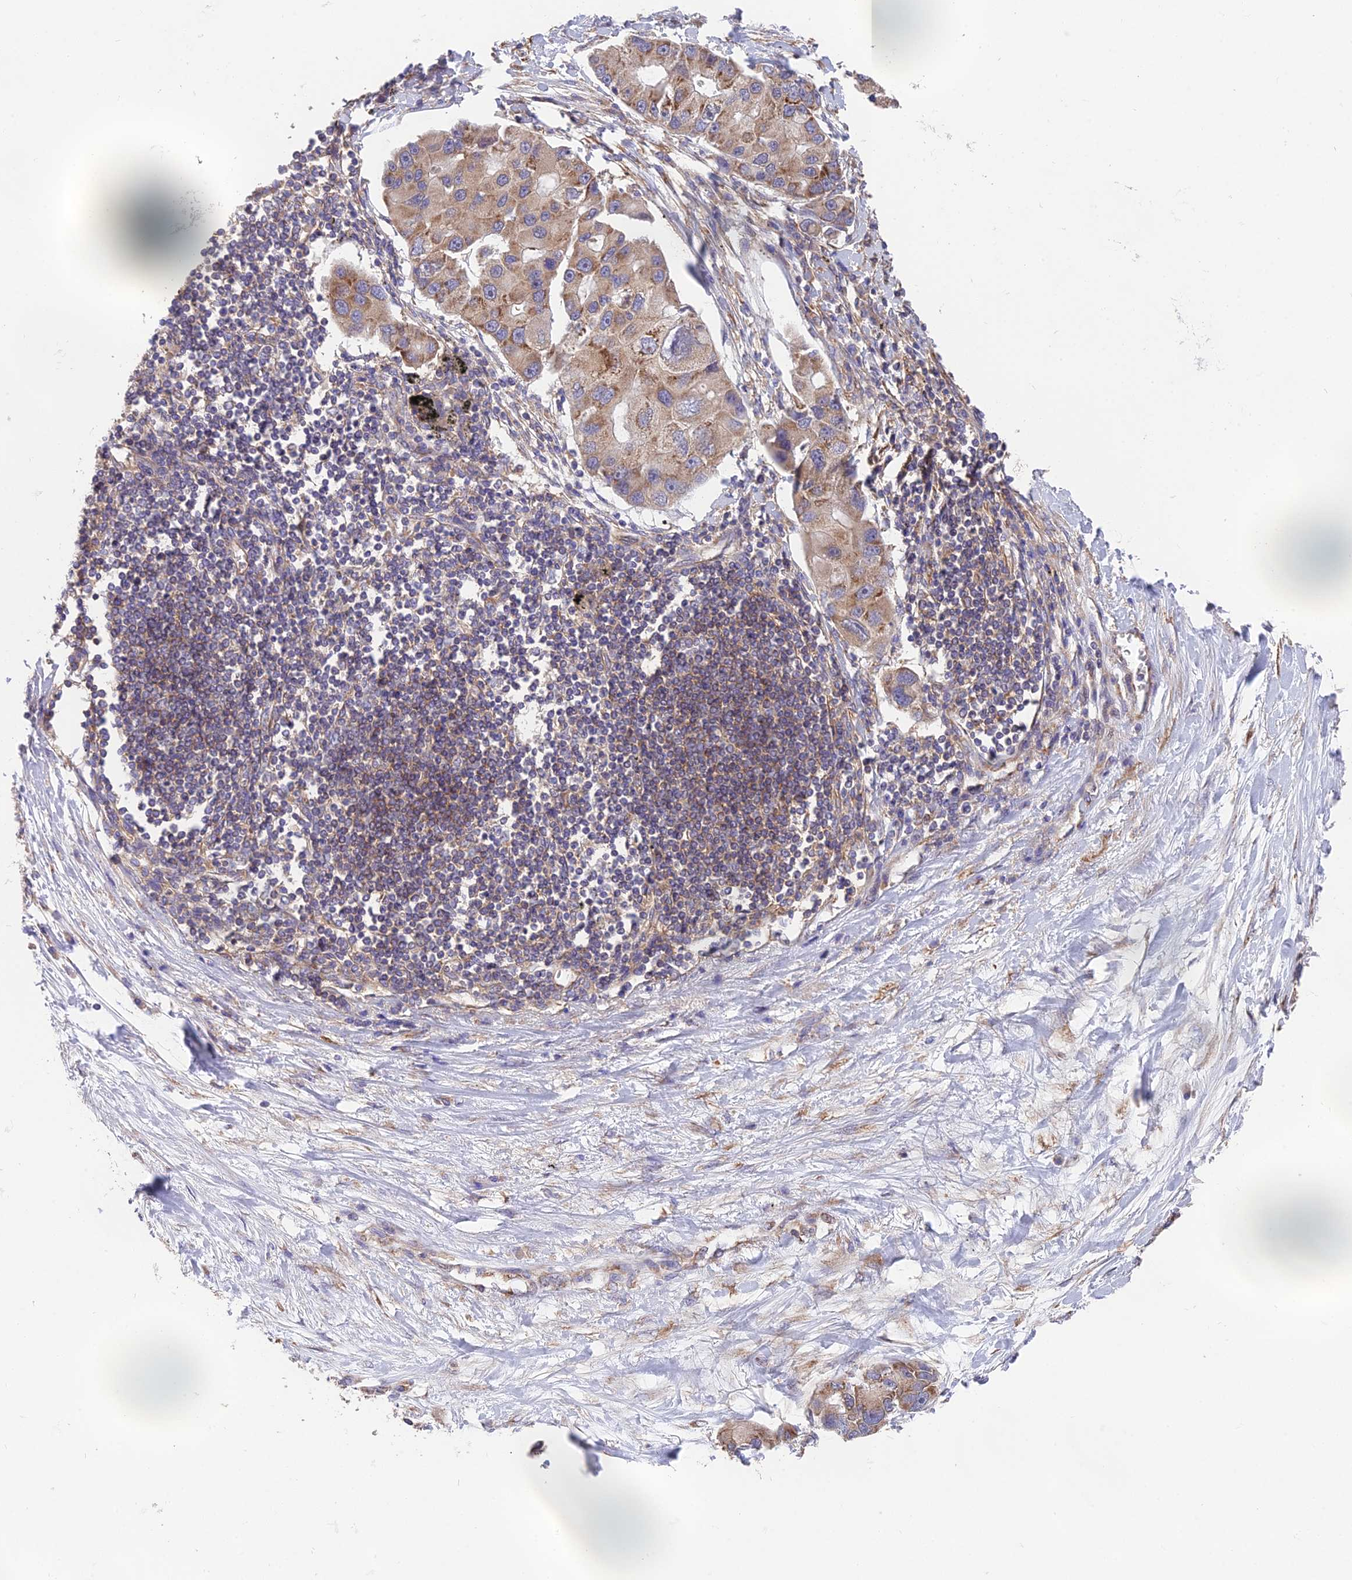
{"staining": {"intensity": "moderate", "quantity": ">75%", "location": "cytoplasmic/membranous"}, "tissue": "lung cancer", "cell_type": "Tumor cells", "image_type": "cancer", "snomed": [{"axis": "morphology", "description": "Adenocarcinoma, NOS"}, {"axis": "topography", "description": "Lung"}], "caption": "Lung cancer was stained to show a protein in brown. There is medium levels of moderate cytoplasmic/membranous staining in approximately >75% of tumor cells.", "gene": "BLOC1S4", "patient": {"sex": "female", "age": 54}}